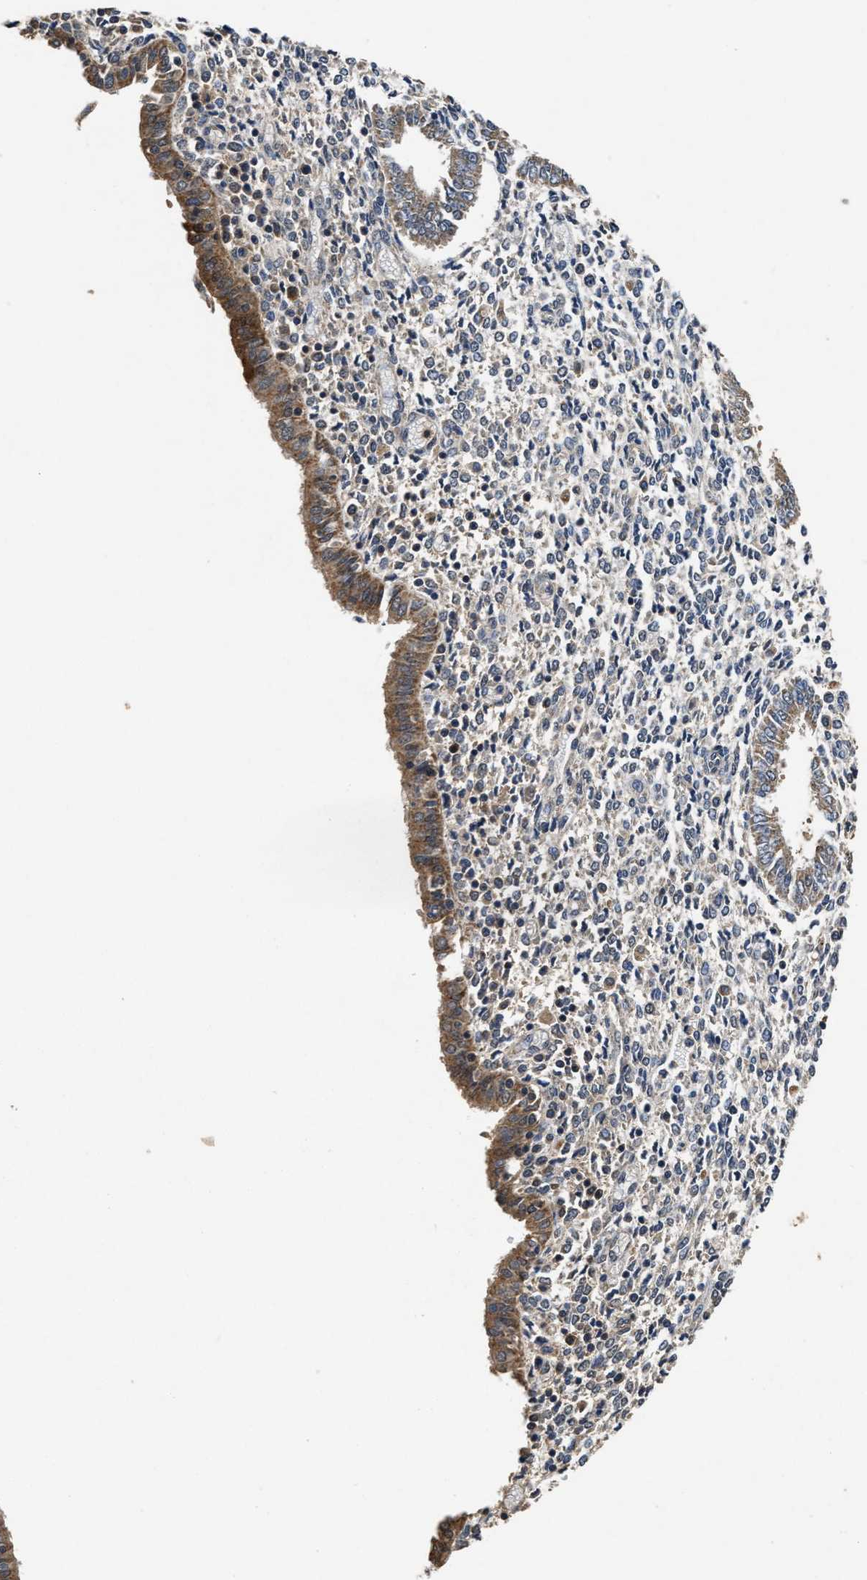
{"staining": {"intensity": "weak", "quantity": "25%-75%", "location": "cytoplasmic/membranous"}, "tissue": "endometrium", "cell_type": "Cells in endometrial stroma", "image_type": "normal", "snomed": [{"axis": "morphology", "description": "Normal tissue, NOS"}, {"axis": "topography", "description": "Endometrium"}], "caption": "Protein expression analysis of benign human endometrium reveals weak cytoplasmic/membranous positivity in about 25%-75% of cells in endometrial stroma. Using DAB (3,3'-diaminobenzidine) (brown) and hematoxylin (blue) stains, captured at high magnification using brightfield microscopy.", "gene": "ACAT2", "patient": {"sex": "female", "age": 35}}